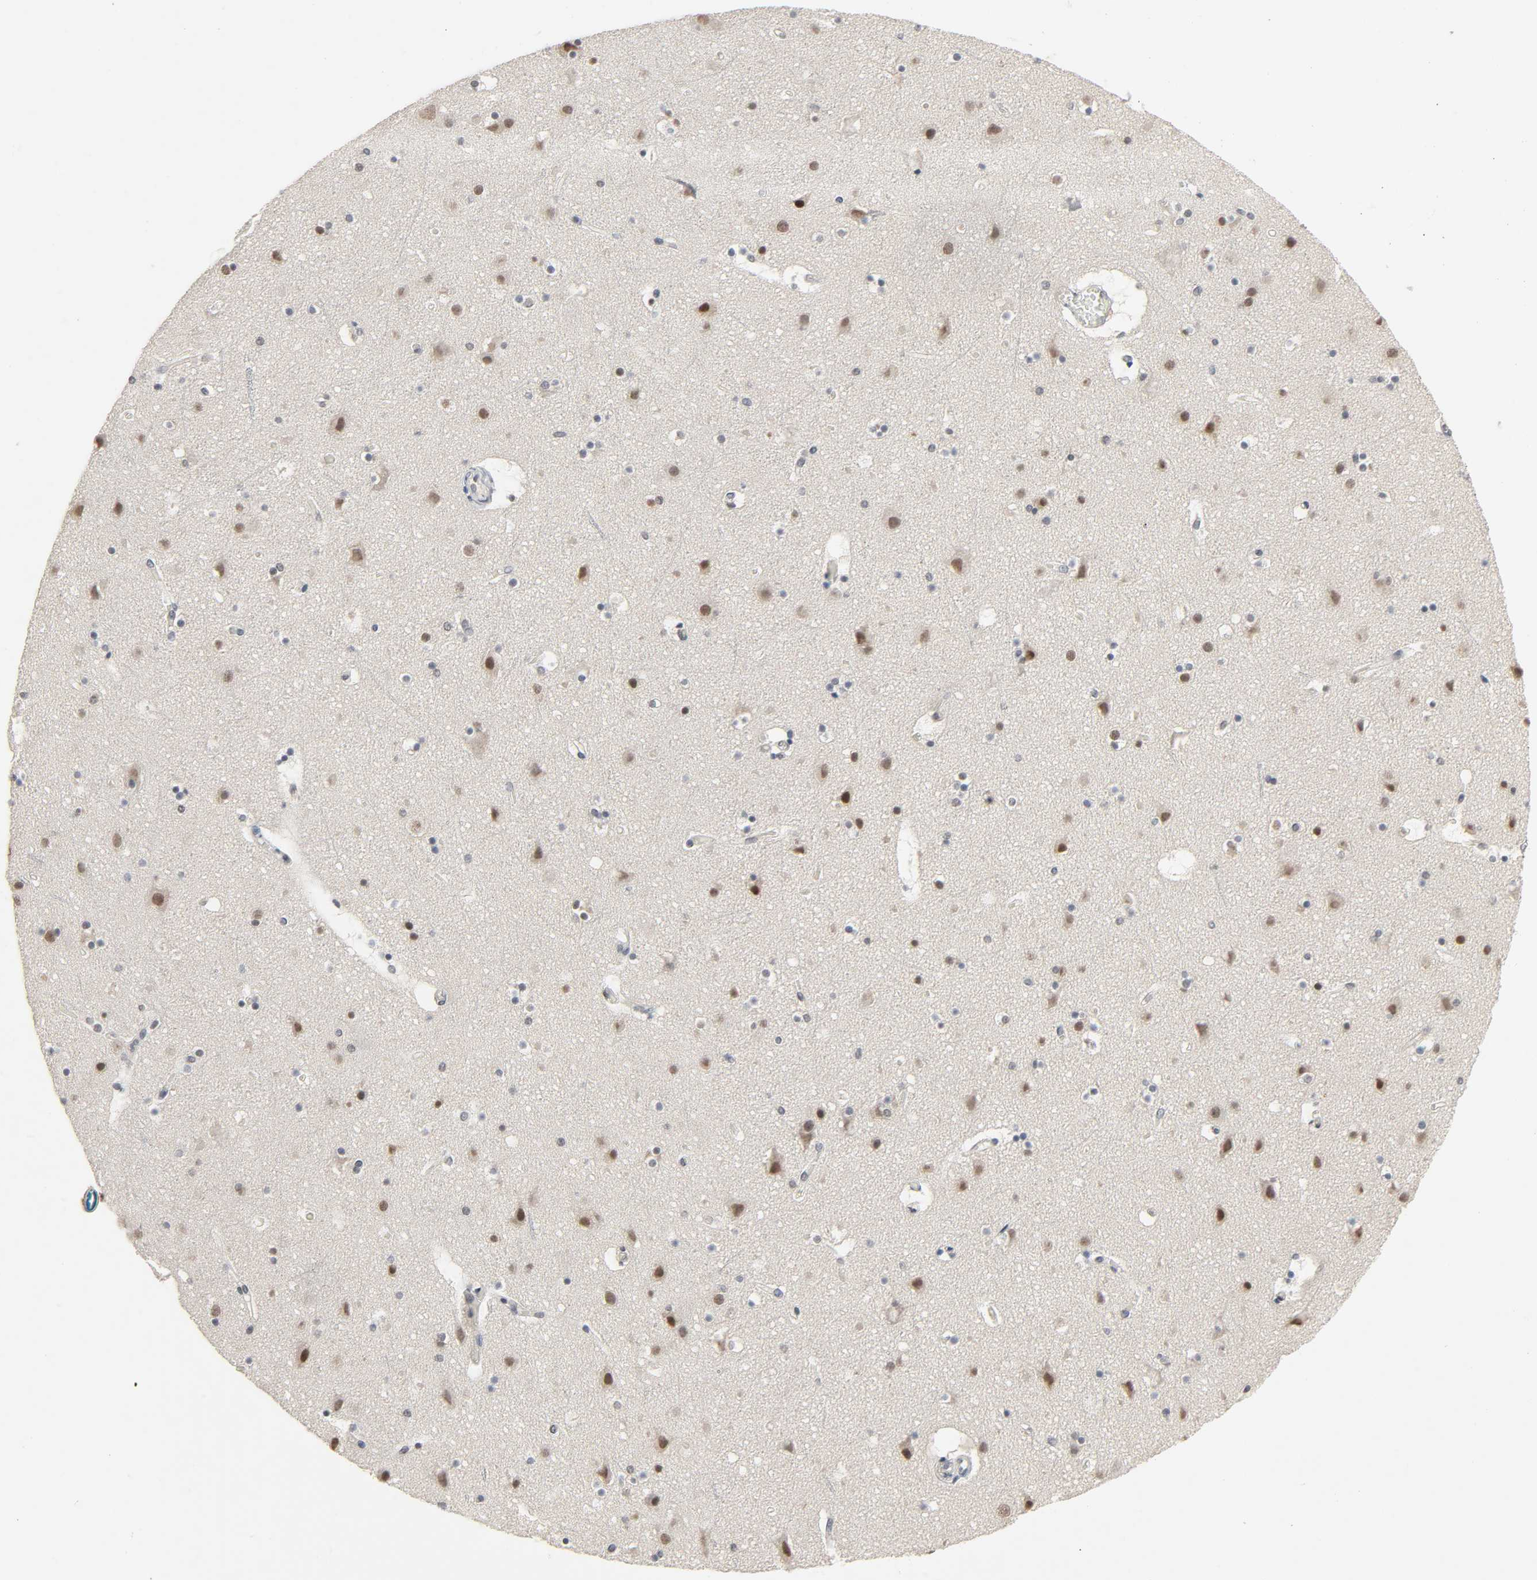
{"staining": {"intensity": "negative", "quantity": "none", "location": "none"}, "tissue": "cerebral cortex", "cell_type": "Endothelial cells", "image_type": "normal", "snomed": [{"axis": "morphology", "description": "Normal tissue, NOS"}, {"axis": "topography", "description": "Cerebral cortex"}], "caption": "There is no significant staining in endothelial cells of cerebral cortex. (DAB immunohistochemistry, high magnification).", "gene": "MAPKAPK5", "patient": {"sex": "male", "age": 45}}